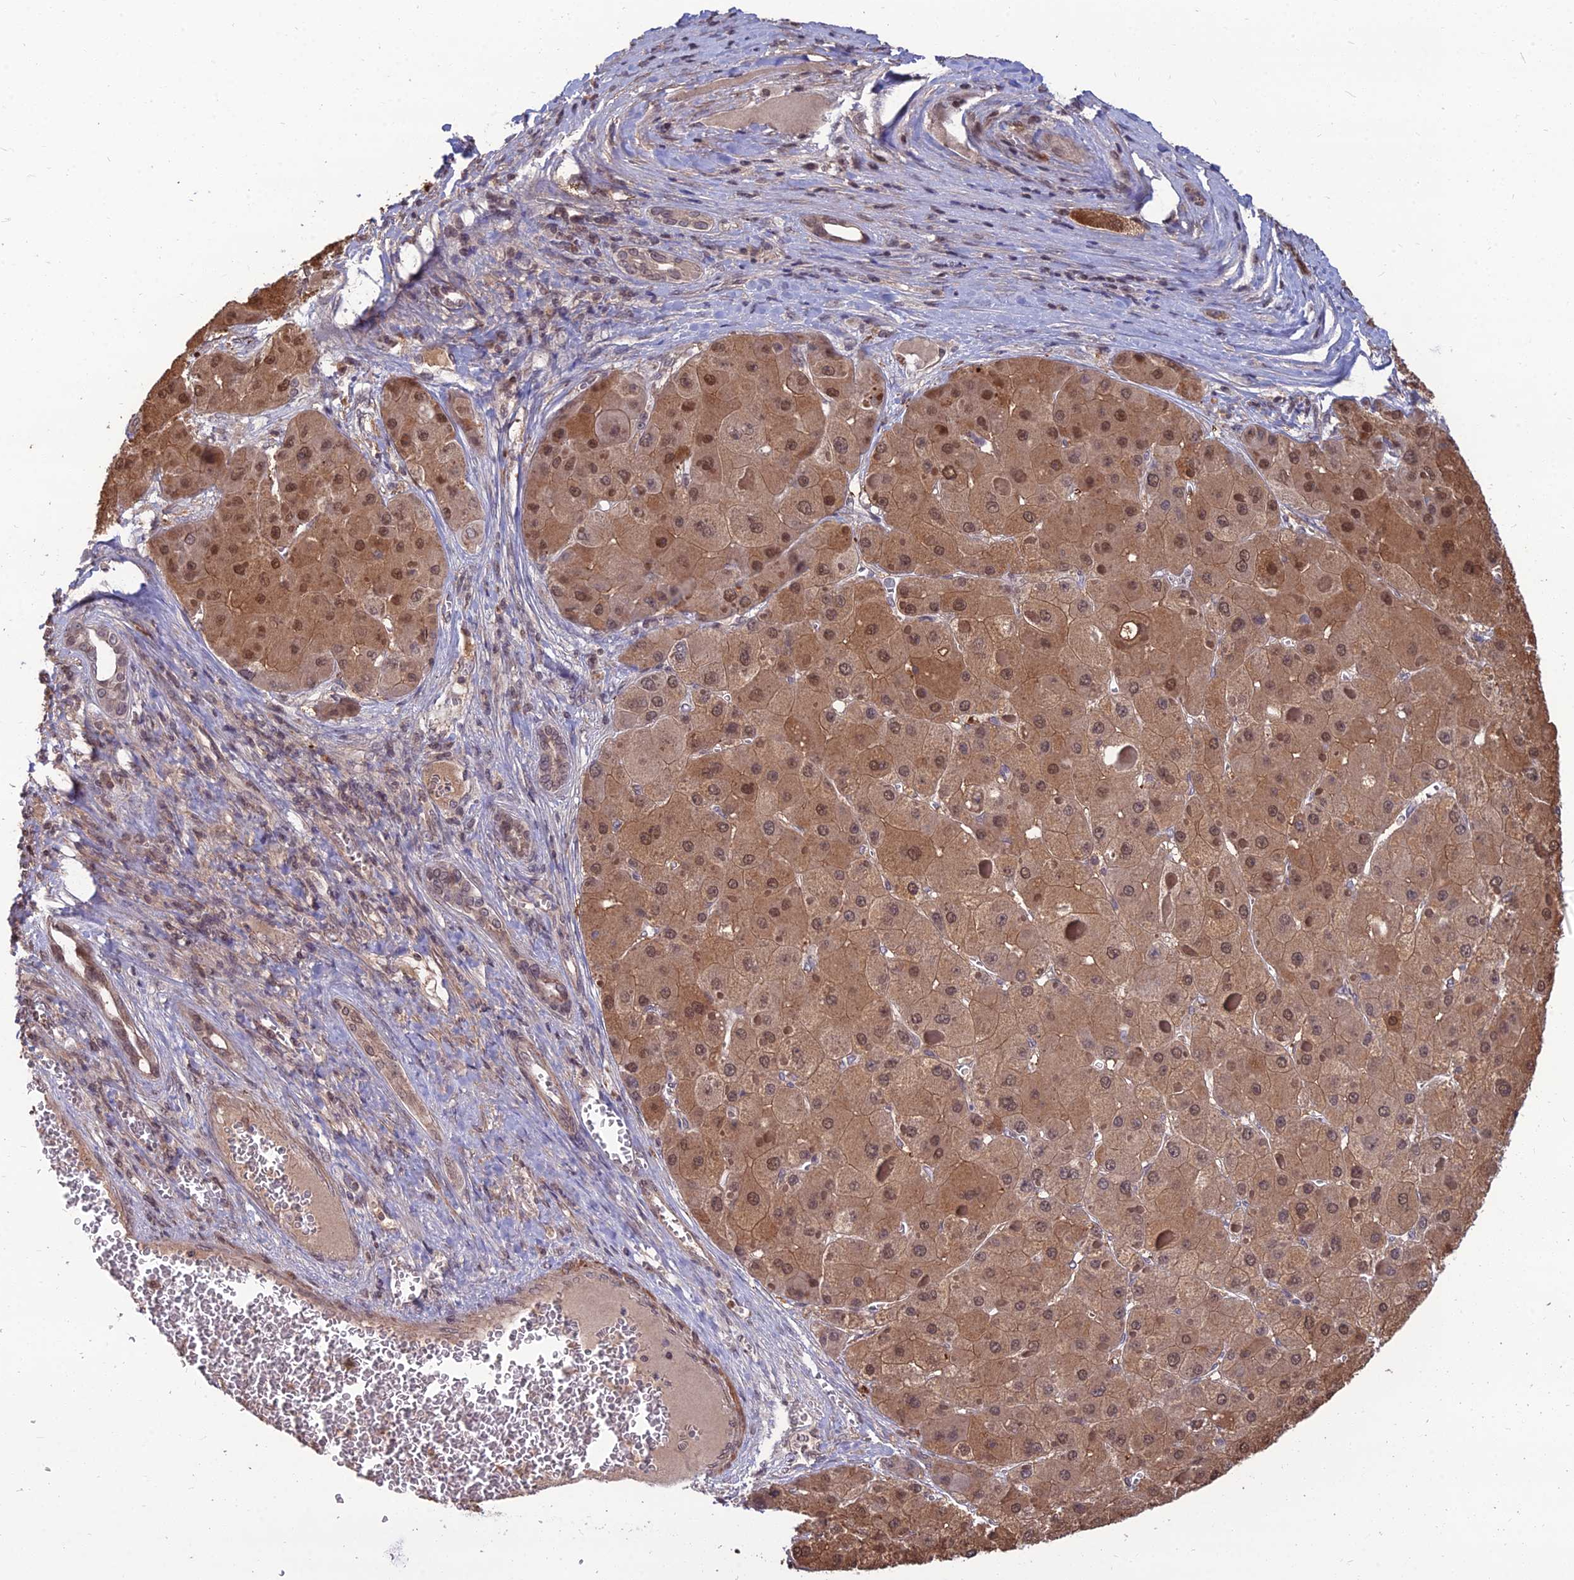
{"staining": {"intensity": "moderate", "quantity": ">75%", "location": "cytoplasmic/membranous,nuclear"}, "tissue": "liver cancer", "cell_type": "Tumor cells", "image_type": "cancer", "snomed": [{"axis": "morphology", "description": "Carcinoma, Hepatocellular, NOS"}, {"axis": "topography", "description": "Liver"}], "caption": "A brown stain shows moderate cytoplasmic/membranous and nuclear expression of a protein in hepatocellular carcinoma (liver) tumor cells. The protein of interest is shown in brown color, while the nuclei are stained blue.", "gene": "OPA3", "patient": {"sex": "female", "age": 73}}